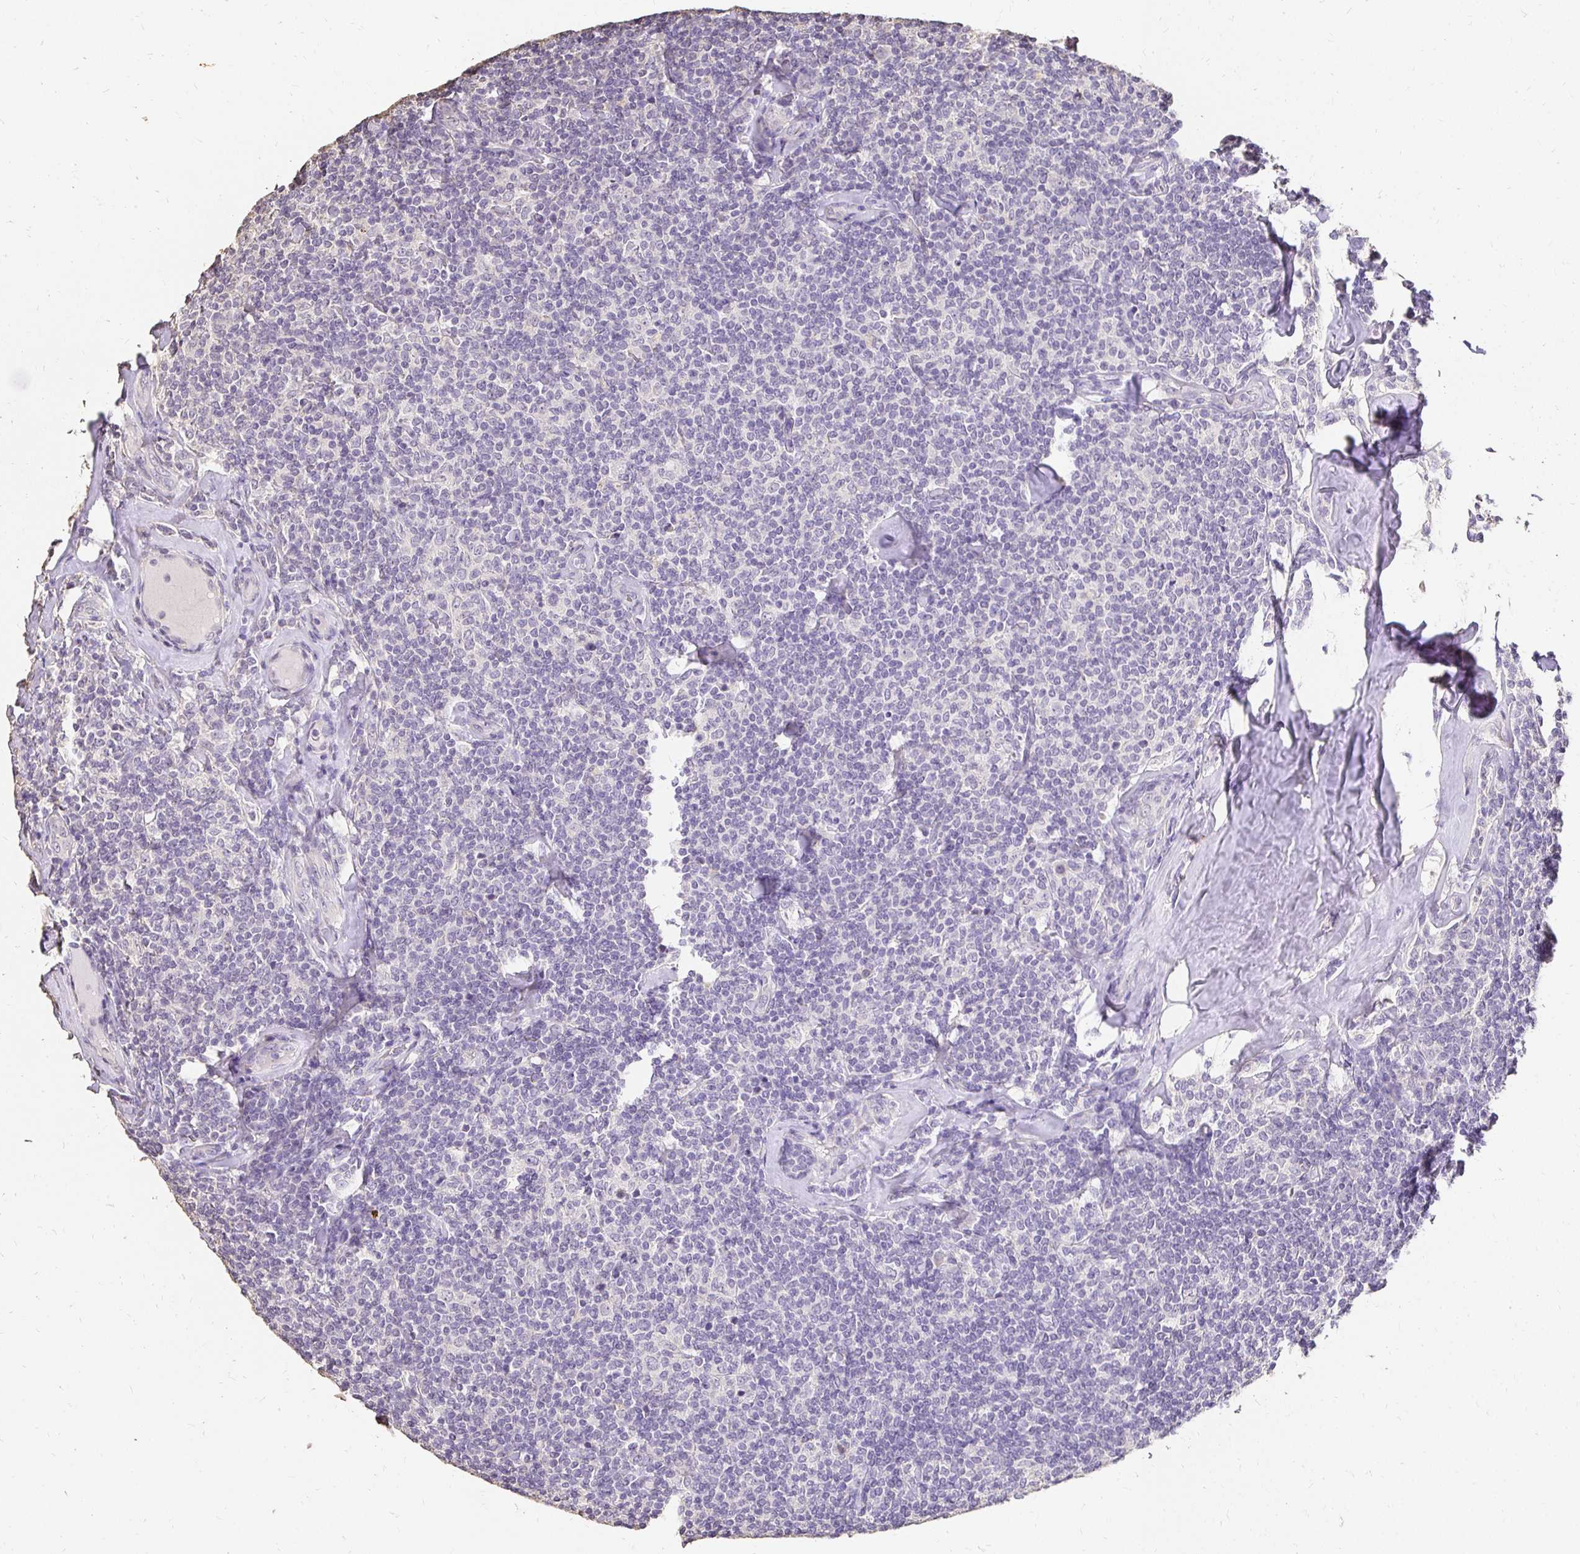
{"staining": {"intensity": "negative", "quantity": "none", "location": "none"}, "tissue": "lymphoma", "cell_type": "Tumor cells", "image_type": "cancer", "snomed": [{"axis": "morphology", "description": "Malignant lymphoma, non-Hodgkin's type, Low grade"}, {"axis": "topography", "description": "Lymph node"}], "caption": "This is an immunohistochemistry (IHC) image of human lymphoma. There is no staining in tumor cells.", "gene": "UGT1A6", "patient": {"sex": "female", "age": 56}}